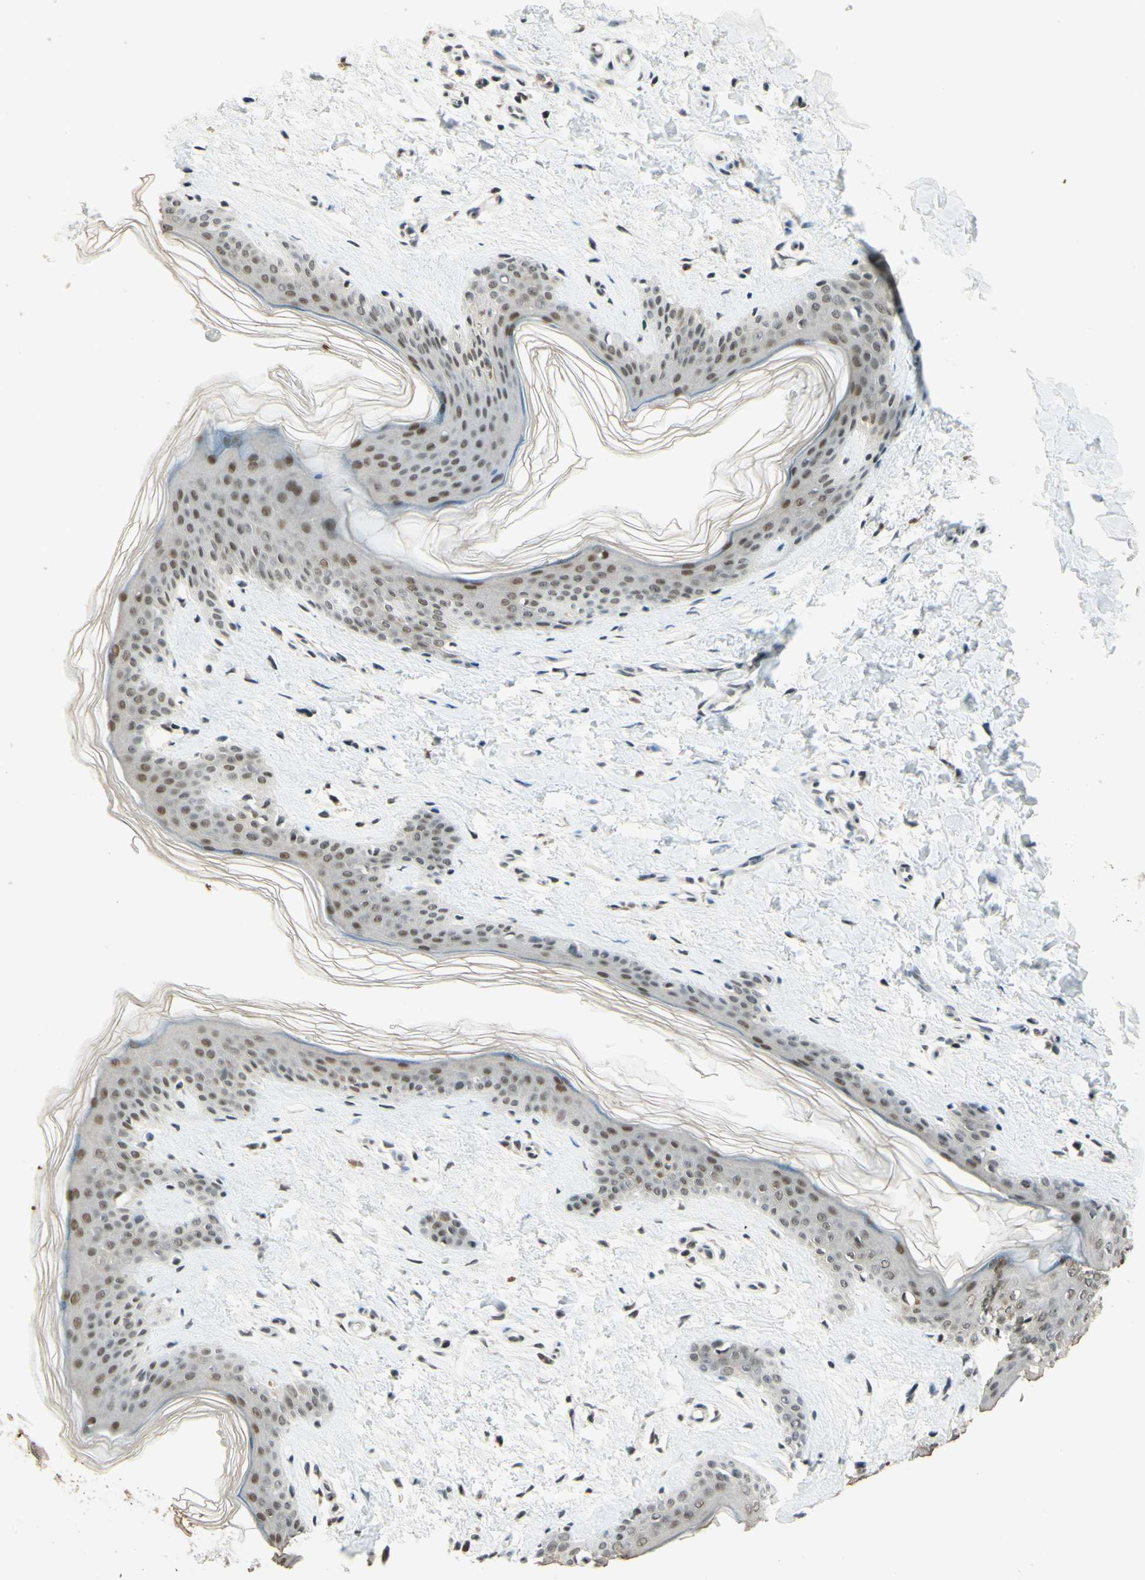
{"staining": {"intensity": "weak", "quantity": ">75%", "location": "nuclear"}, "tissue": "skin", "cell_type": "Fibroblasts", "image_type": "normal", "snomed": [{"axis": "morphology", "description": "Normal tissue, NOS"}, {"axis": "topography", "description": "Skin"}], "caption": "Immunohistochemistry staining of unremarkable skin, which demonstrates low levels of weak nuclear expression in approximately >75% of fibroblasts indicating weak nuclear protein expression. The staining was performed using DAB (brown) for protein detection and nuclei were counterstained in hematoxylin (blue).", "gene": "SMARCB1", "patient": {"sex": "female", "age": 41}}